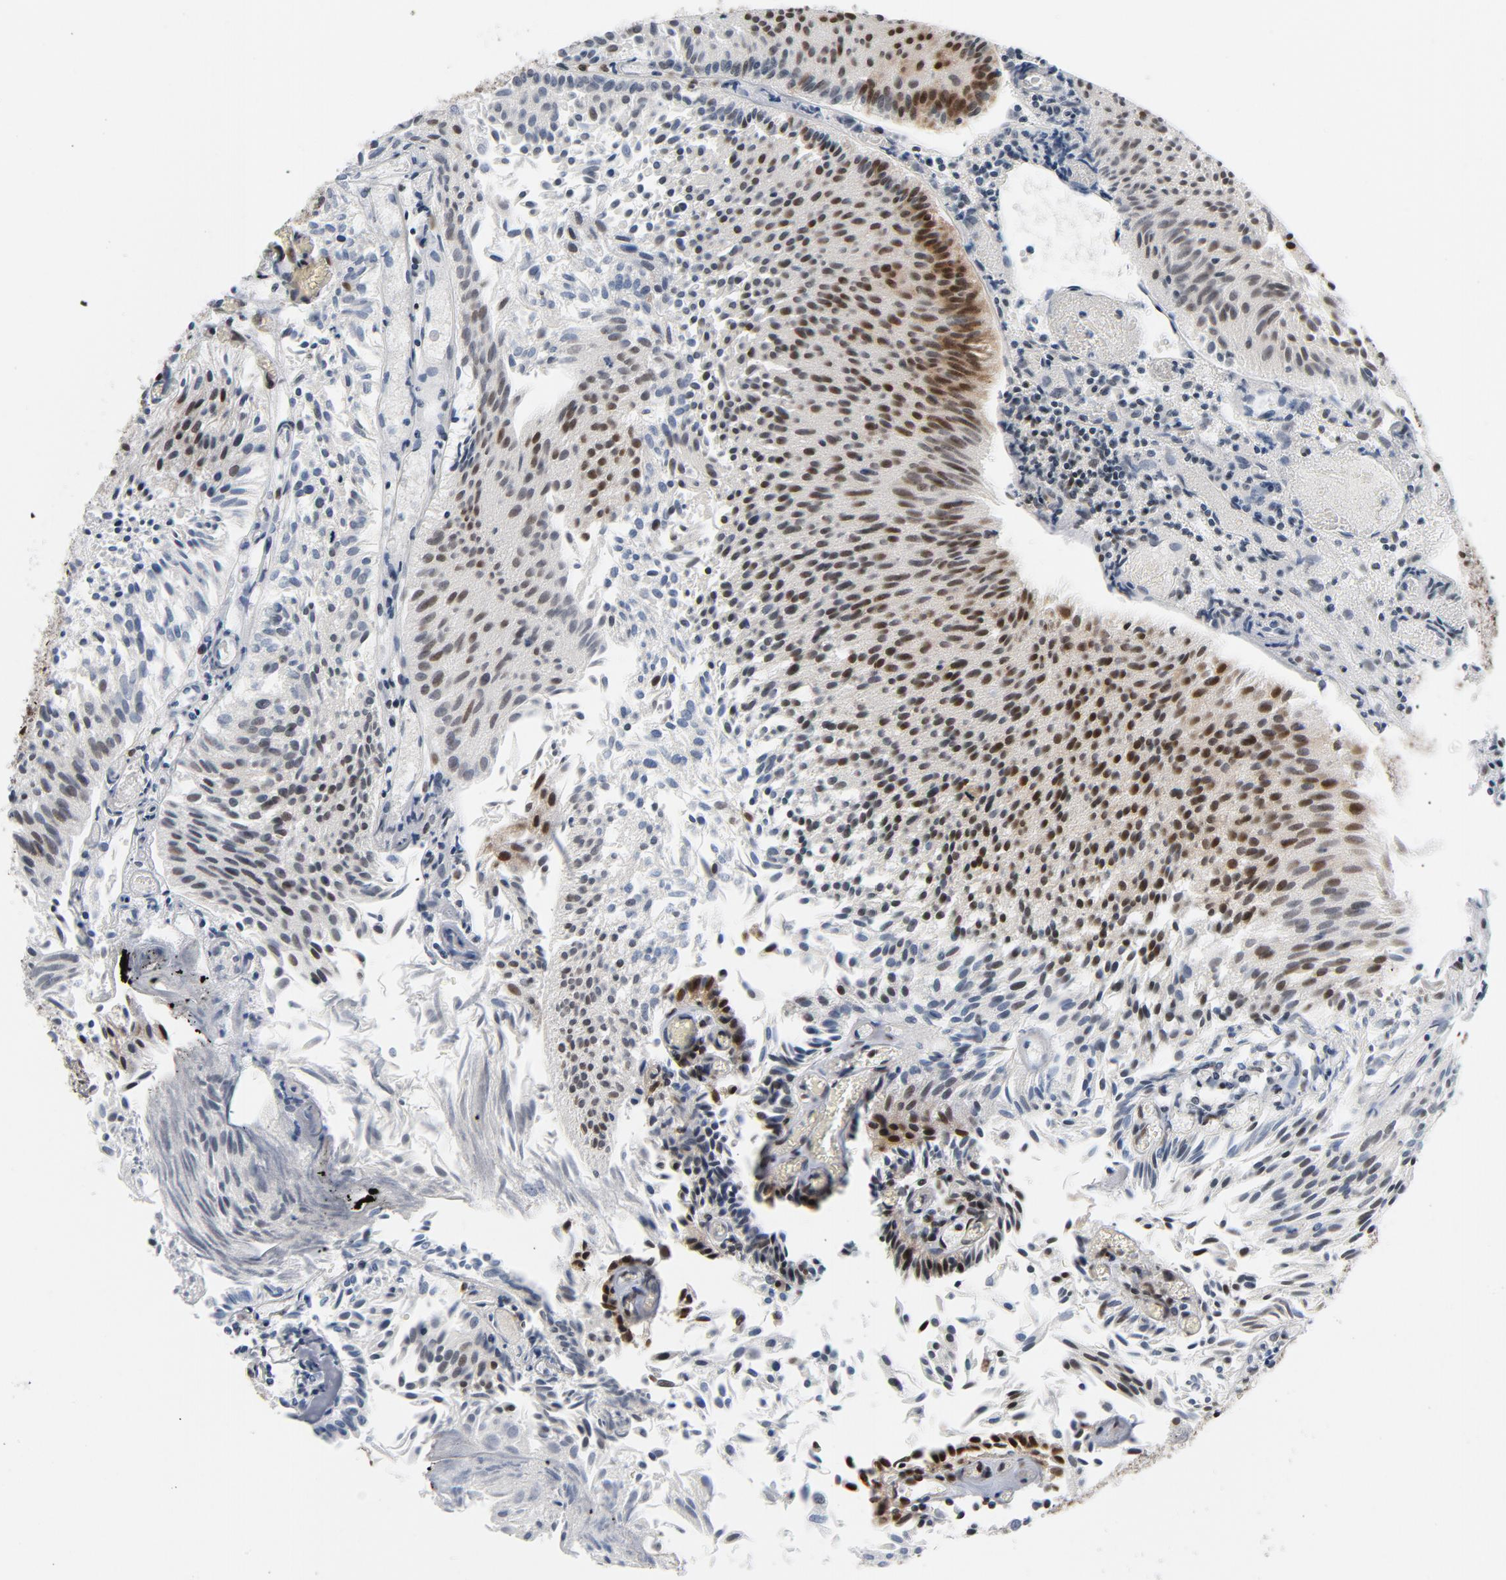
{"staining": {"intensity": "moderate", "quantity": "25%-75%", "location": "nuclear"}, "tissue": "urothelial cancer", "cell_type": "Tumor cells", "image_type": "cancer", "snomed": [{"axis": "morphology", "description": "Urothelial carcinoma, Low grade"}, {"axis": "topography", "description": "Urinary bladder"}], "caption": "IHC histopathology image of neoplastic tissue: urothelial cancer stained using immunohistochemistry shows medium levels of moderate protein expression localized specifically in the nuclear of tumor cells, appearing as a nuclear brown color.", "gene": "CSTF2", "patient": {"sex": "male", "age": 86}}